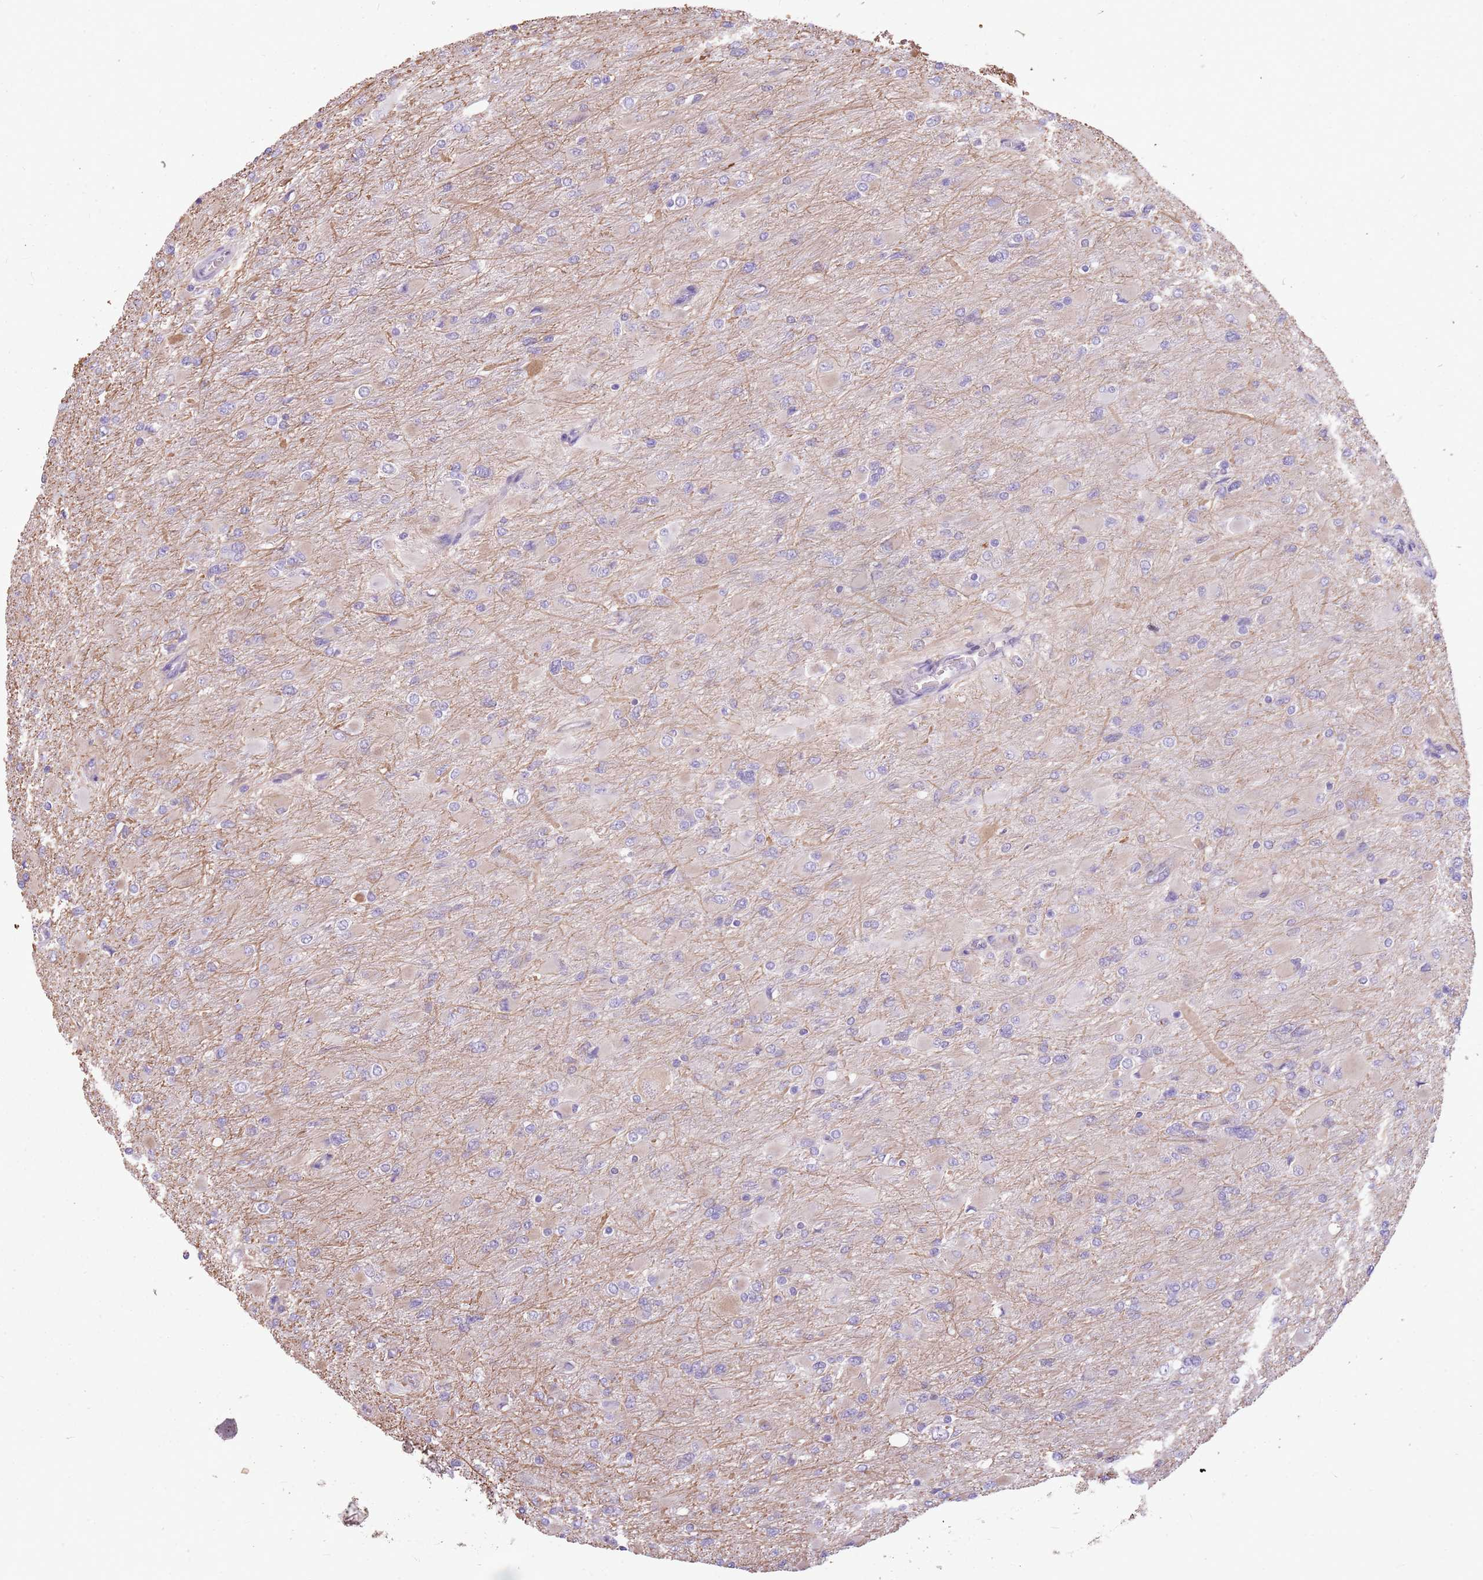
{"staining": {"intensity": "negative", "quantity": "none", "location": "none"}, "tissue": "glioma", "cell_type": "Tumor cells", "image_type": "cancer", "snomed": [{"axis": "morphology", "description": "Glioma, malignant, High grade"}, {"axis": "topography", "description": "Cerebral cortex"}], "caption": "This is an IHC photomicrograph of human glioma. There is no staining in tumor cells.", "gene": "KCTD19", "patient": {"sex": "female", "age": 36}}